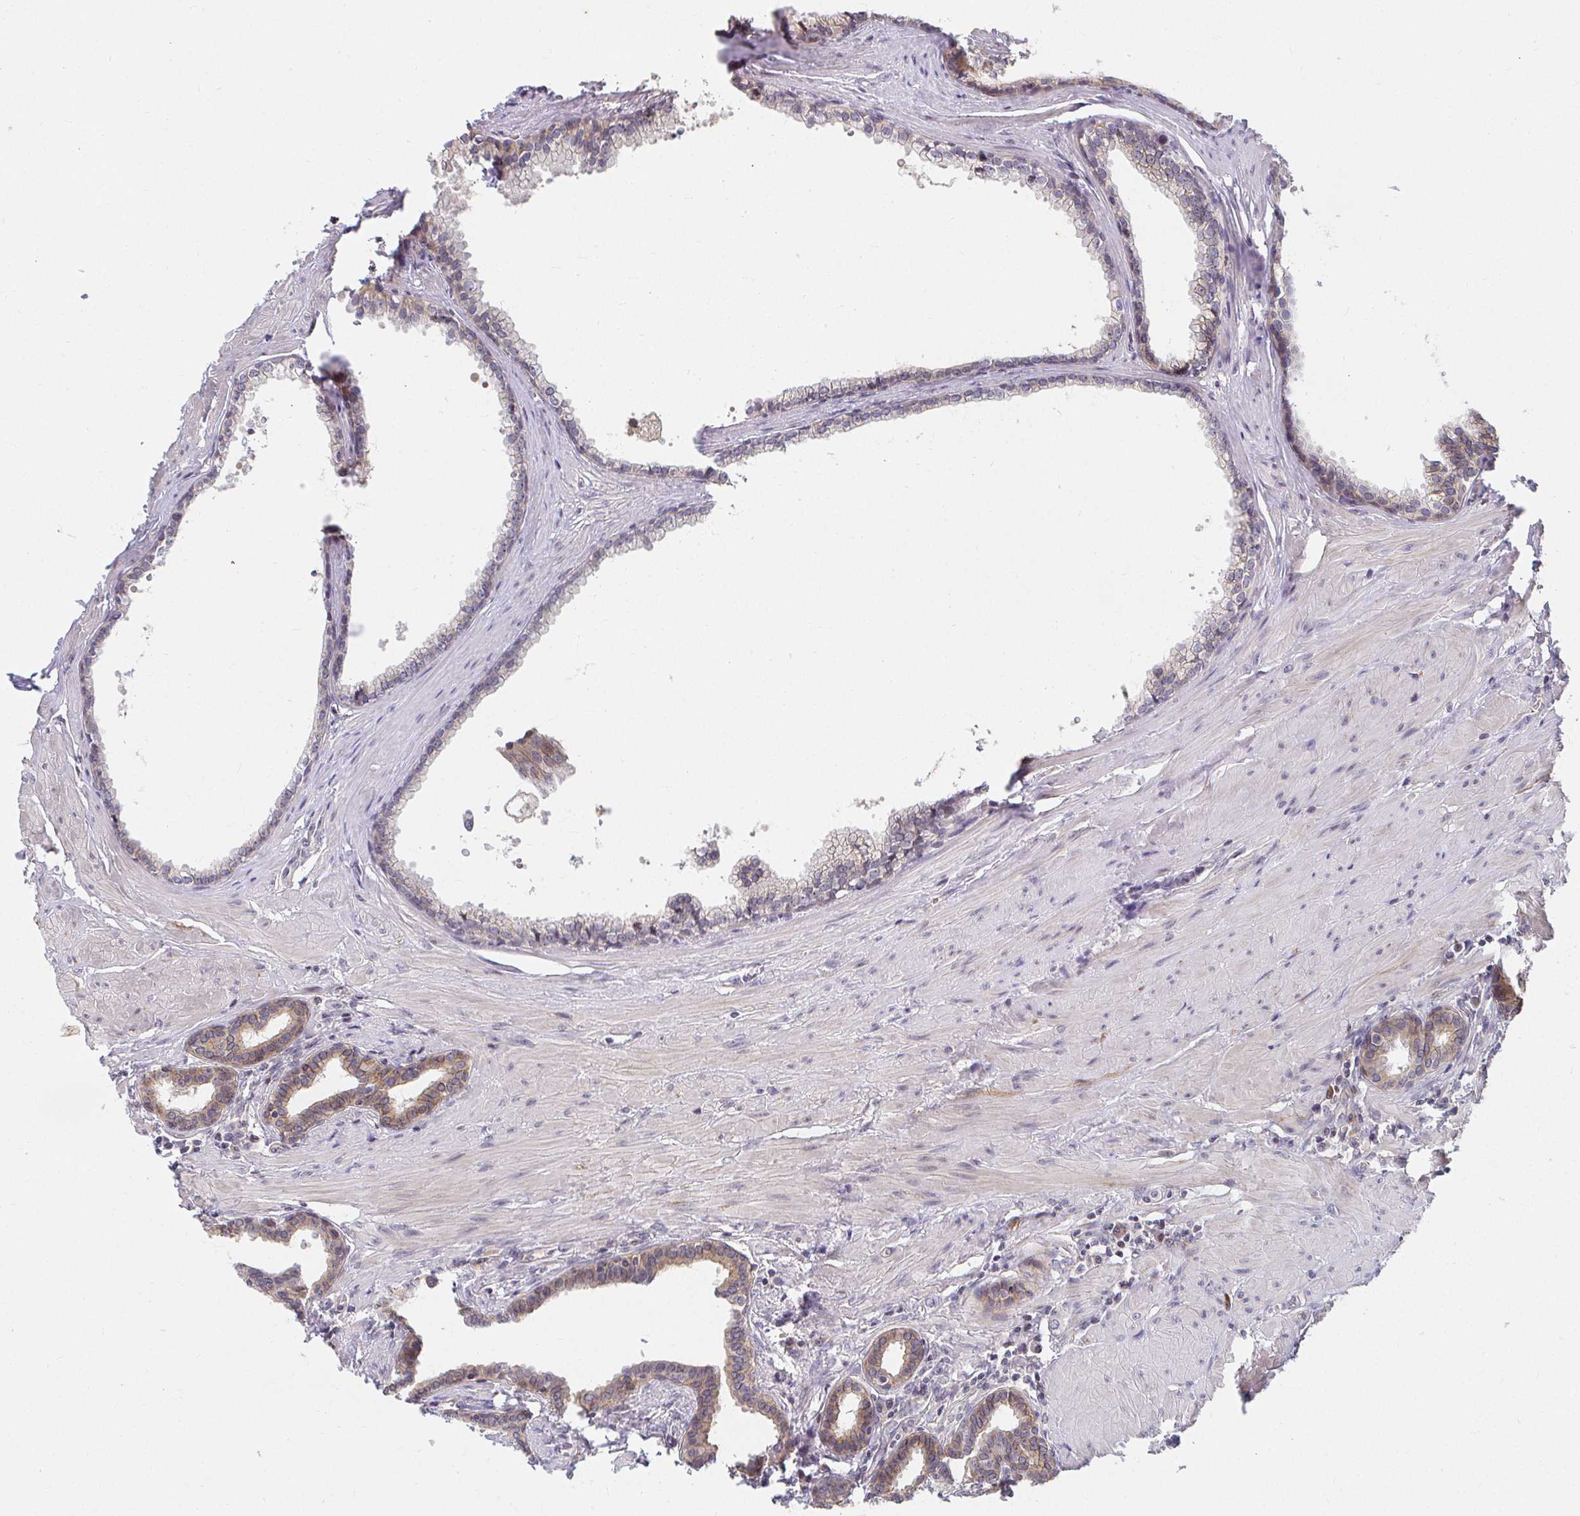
{"staining": {"intensity": "moderate", "quantity": "25%-75%", "location": "cytoplasmic/membranous"}, "tissue": "prostate", "cell_type": "Glandular cells", "image_type": "normal", "snomed": [{"axis": "morphology", "description": "Normal tissue, NOS"}, {"axis": "topography", "description": "Prostate"}, {"axis": "topography", "description": "Peripheral nerve tissue"}], "caption": "An immunohistochemistry histopathology image of unremarkable tissue is shown. Protein staining in brown labels moderate cytoplasmic/membranous positivity in prostate within glandular cells. (brown staining indicates protein expression, while blue staining denotes nuclei).", "gene": "ANK3", "patient": {"sex": "male", "age": 55}}